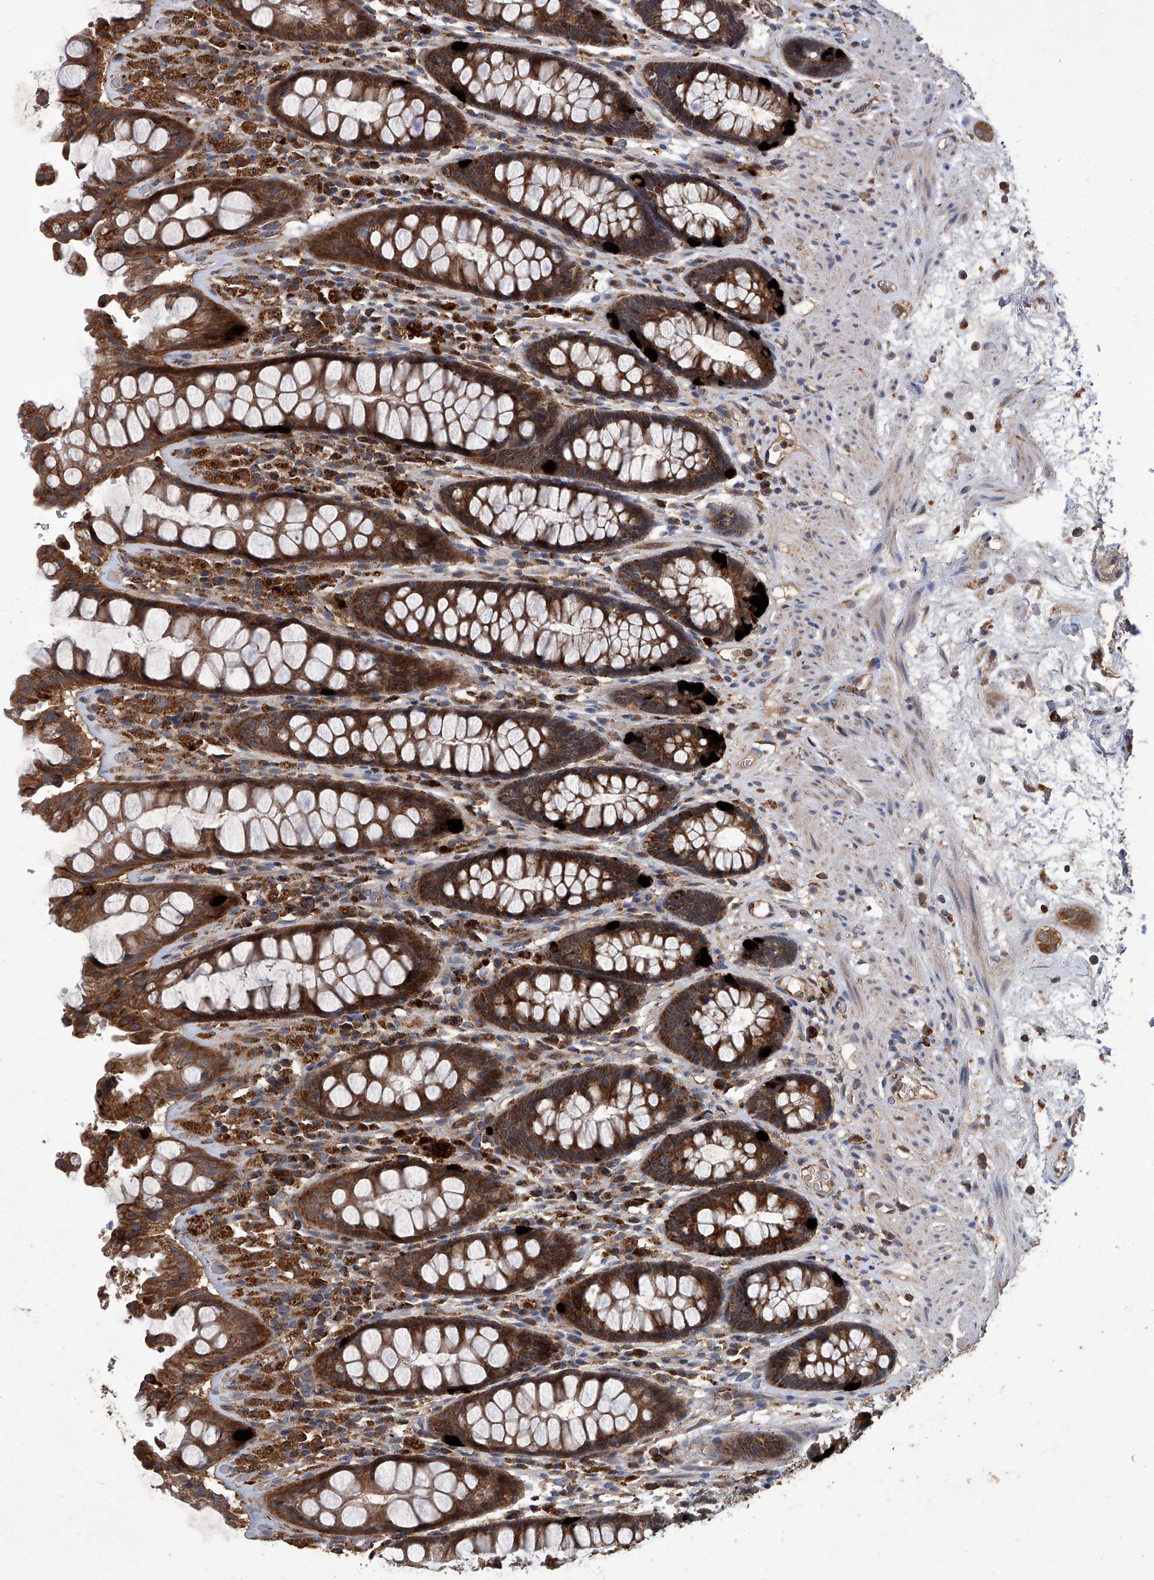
{"staining": {"intensity": "strong", "quantity": ">75%", "location": "cytoplasmic/membranous"}, "tissue": "rectum", "cell_type": "Glandular cells", "image_type": "normal", "snomed": [{"axis": "morphology", "description": "Normal tissue, NOS"}, {"axis": "topography", "description": "Rectum"}], "caption": "Rectum stained with DAB immunohistochemistry (IHC) displays high levels of strong cytoplasmic/membranous positivity in approximately >75% of glandular cells.", "gene": "TNFRSF13B", "patient": {"sex": "male", "age": 64}}